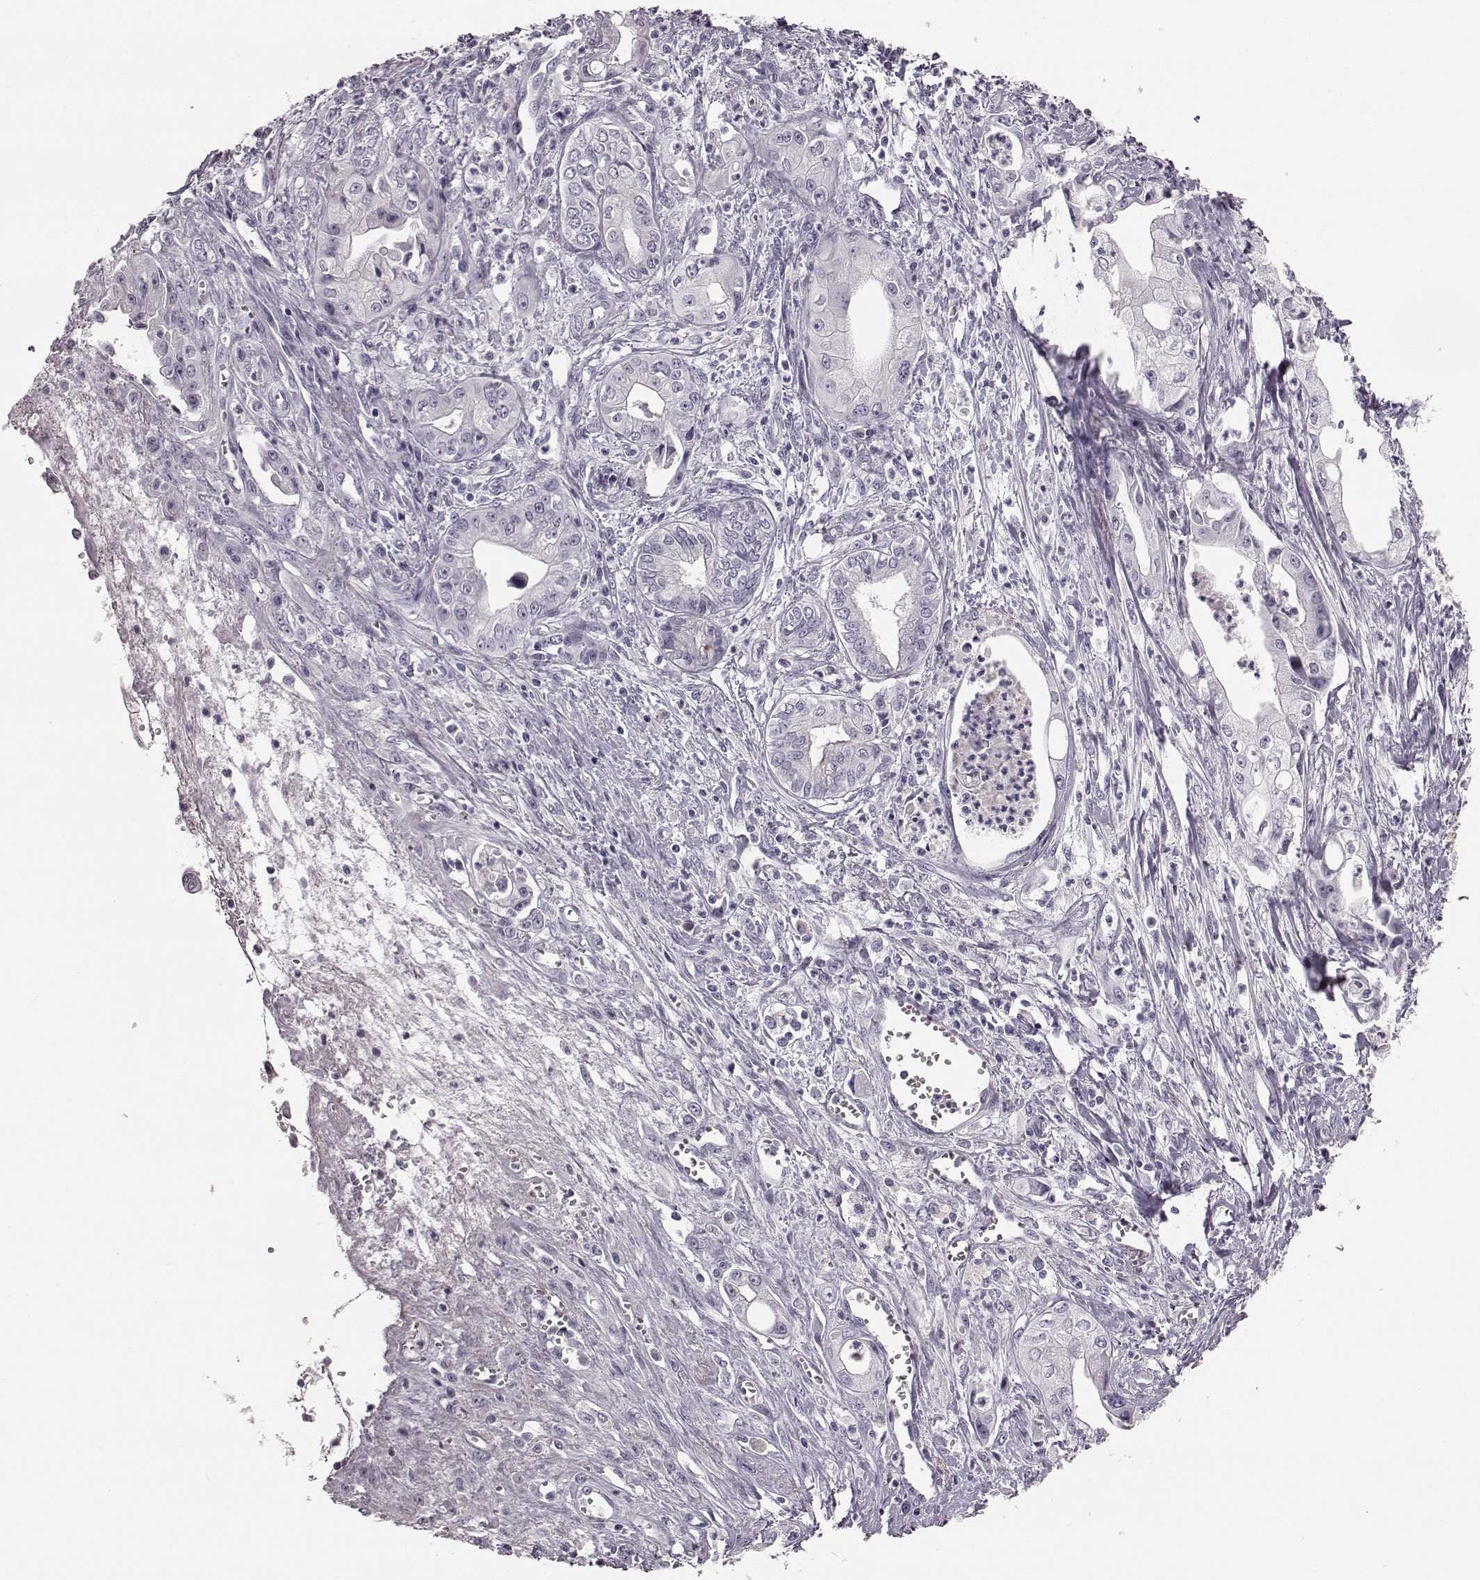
{"staining": {"intensity": "negative", "quantity": "none", "location": "none"}, "tissue": "pancreatic cancer", "cell_type": "Tumor cells", "image_type": "cancer", "snomed": [{"axis": "morphology", "description": "Adenocarcinoma, NOS"}, {"axis": "topography", "description": "Pancreas"}], "caption": "Protein analysis of pancreatic adenocarcinoma shows no significant positivity in tumor cells.", "gene": "ZNF433", "patient": {"sex": "female", "age": 65}}